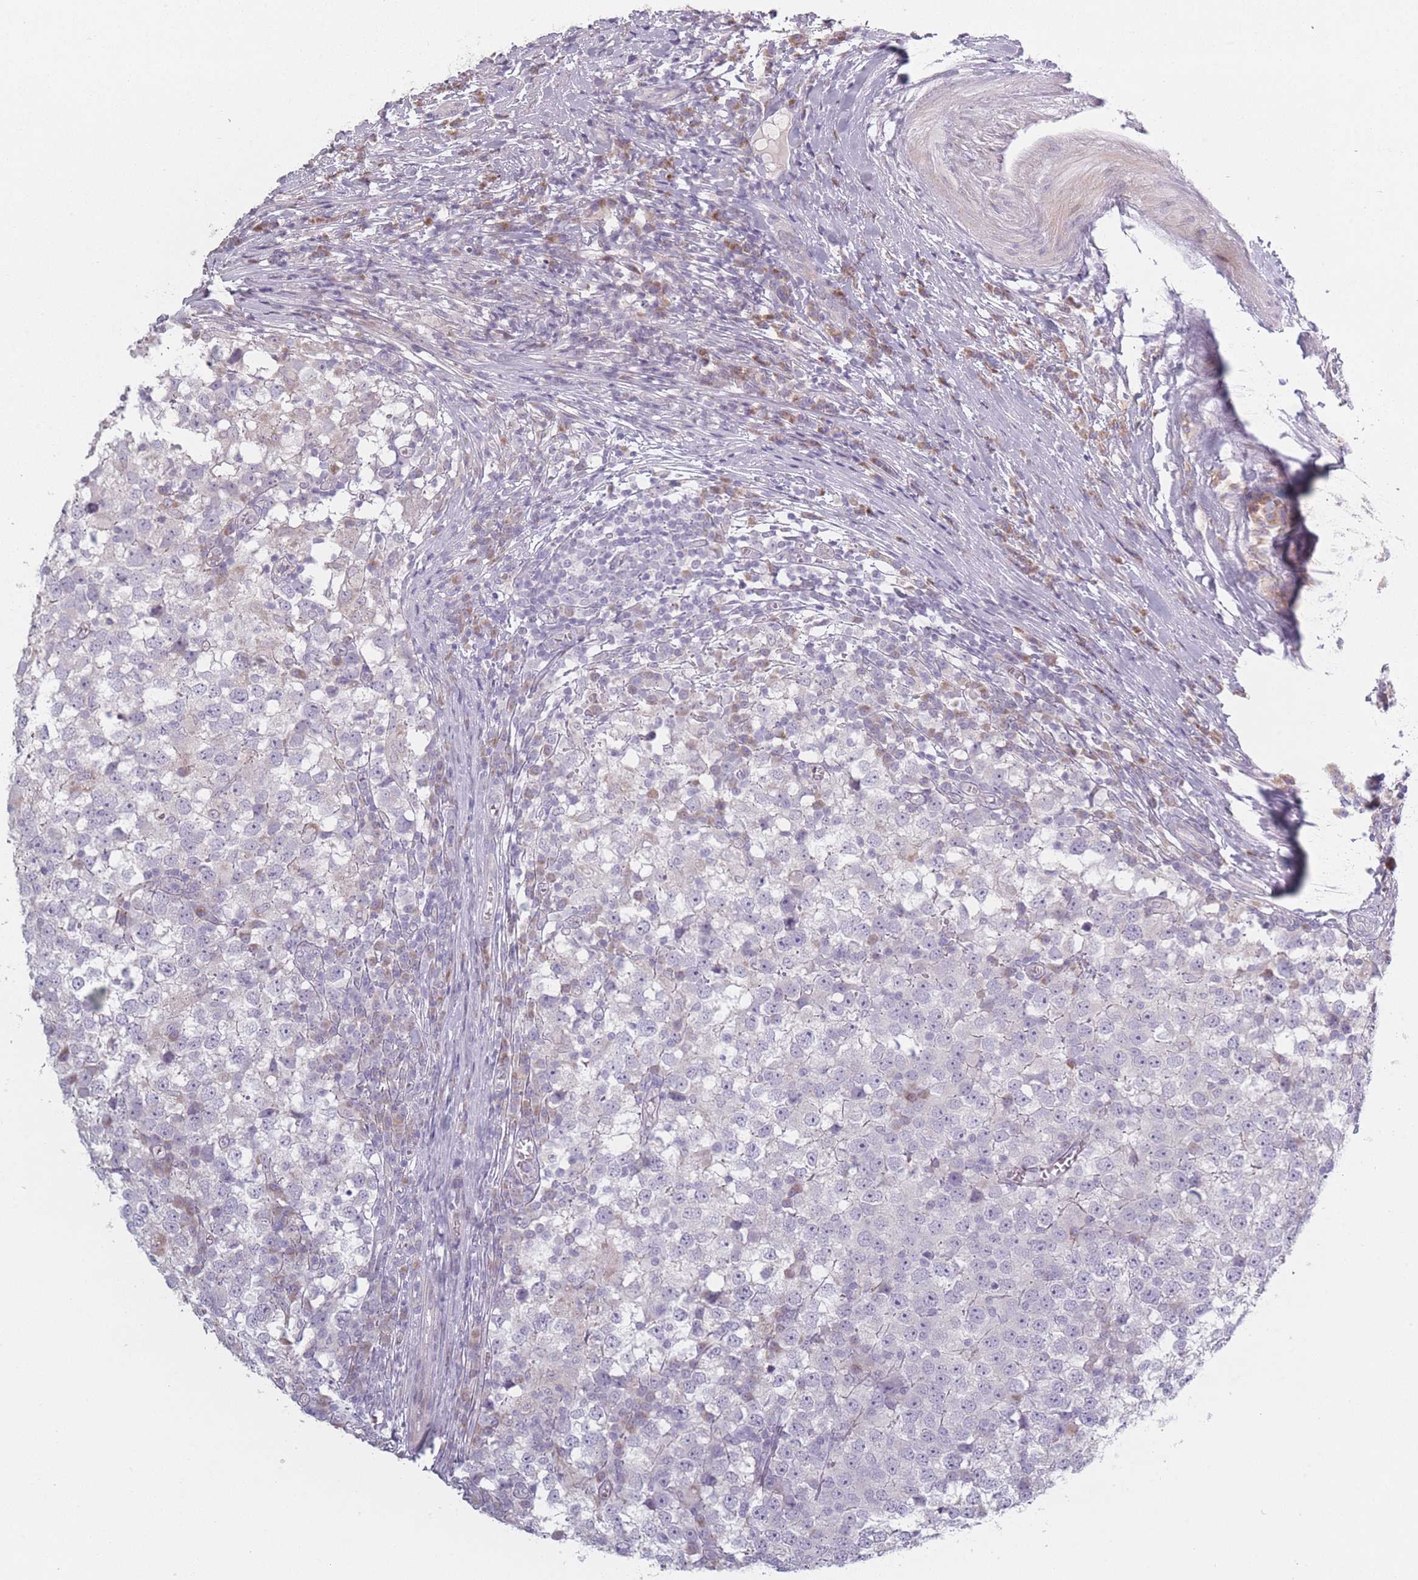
{"staining": {"intensity": "negative", "quantity": "none", "location": "none"}, "tissue": "testis cancer", "cell_type": "Tumor cells", "image_type": "cancer", "snomed": [{"axis": "morphology", "description": "Seminoma, NOS"}, {"axis": "topography", "description": "Testis"}], "caption": "The image displays no significant expression in tumor cells of testis seminoma. Brightfield microscopy of immunohistochemistry (IHC) stained with DAB (brown) and hematoxylin (blue), captured at high magnification.", "gene": "RASL10B", "patient": {"sex": "male", "age": 65}}